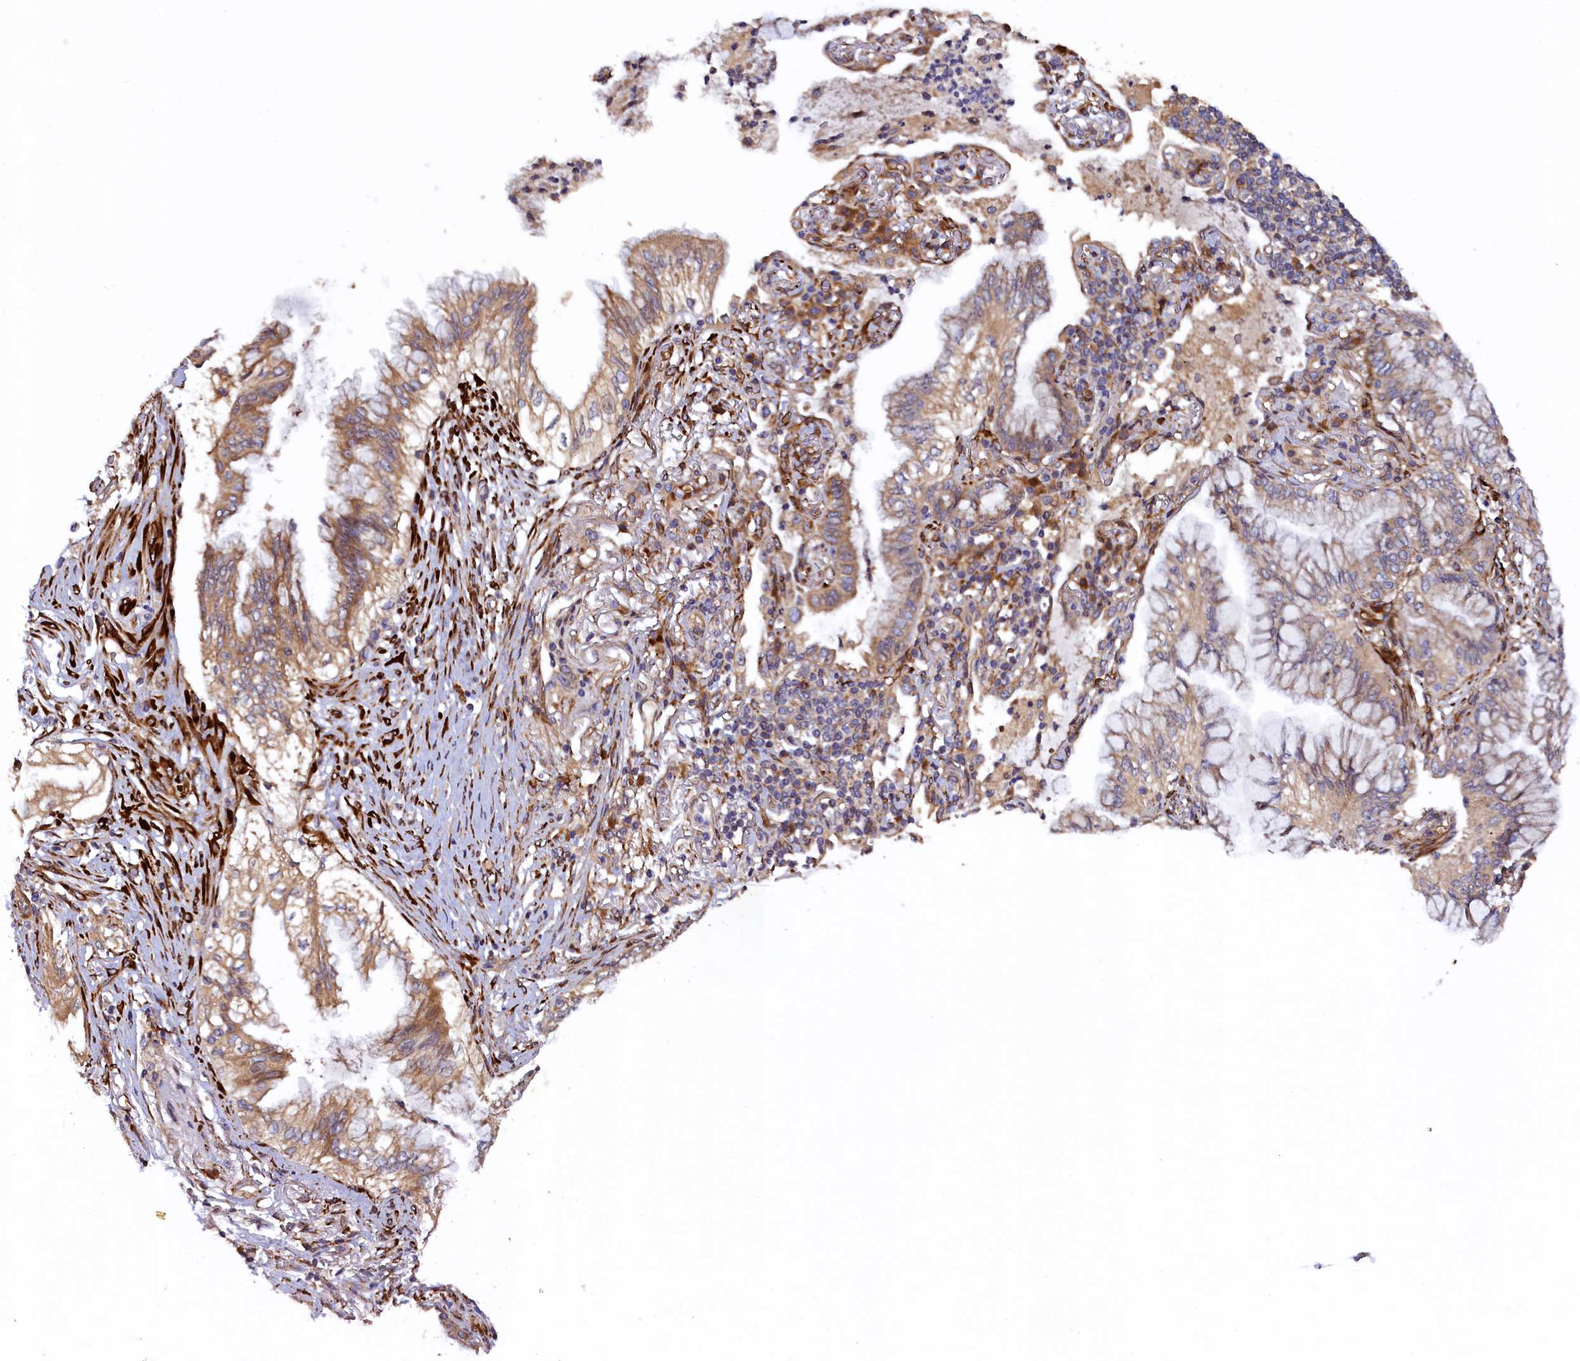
{"staining": {"intensity": "moderate", "quantity": ">75%", "location": "cytoplasmic/membranous"}, "tissue": "lung cancer", "cell_type": "Tumor cells", "image_type": "cancer", "snomed": [{"axis": "morphology", "description": "Adenocarcinoma, NOS"}, {"axis": "topography", "description": "Lung"}], "caption": "IHC photomicrograph of adenocarcinoma (lung) stained for a protein (brown), which displays medium levels of moderate cytoplasmic/membranous staining in about >75% of tumor cells.", "gene": "ARRDC4", "patient": {"sex": "female", "age": 70}}